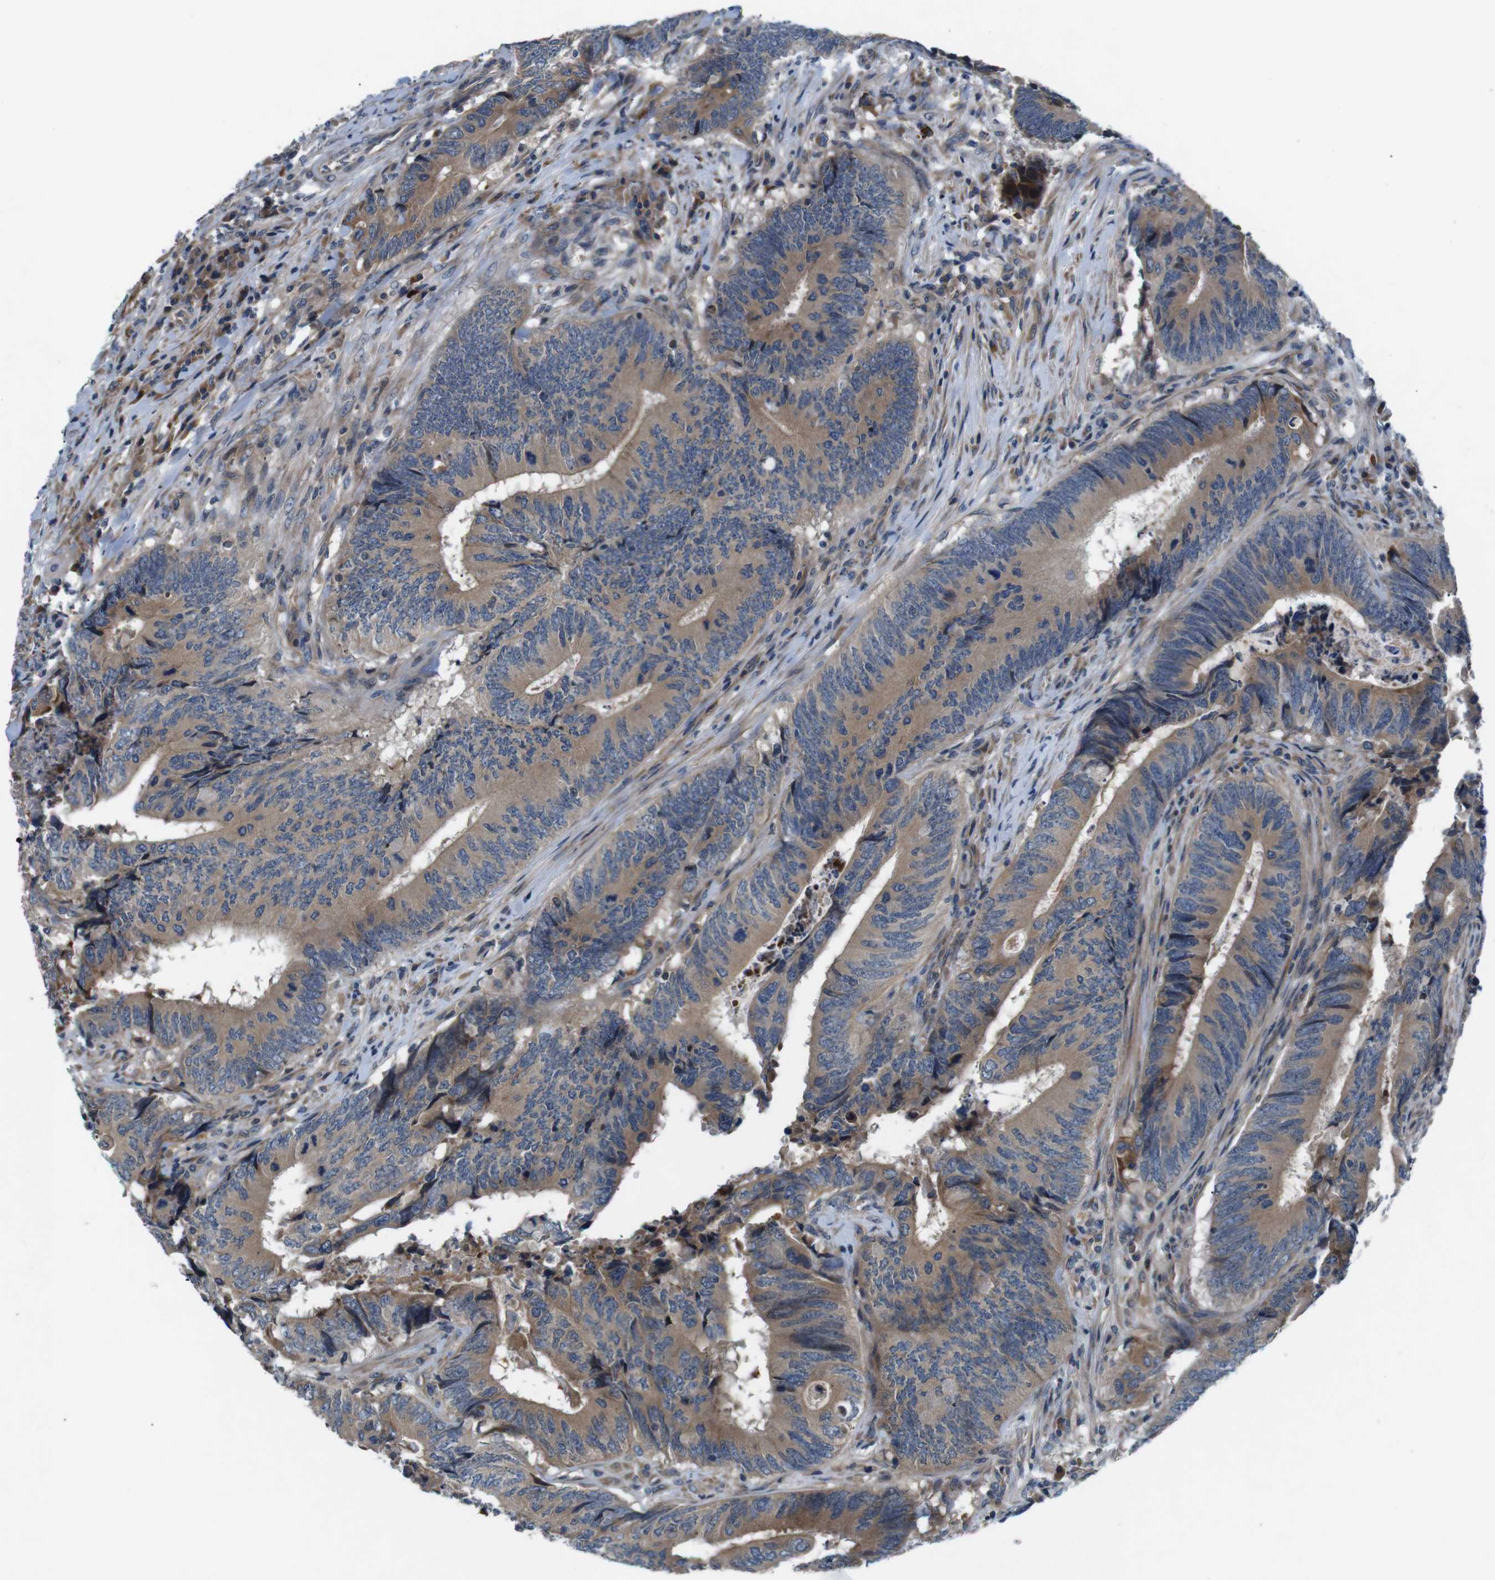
{"staining": {"intensity": "moderate", "quantity": ">75%", "location": "cytoplasmic/membranous"}, "tissue": "colorectal cancer", "cell_type": "Tumor cells", "image_type": "cancer", "snomed": [{"axis": "morphology", "description": "Normal tissue, NOS"}, {"axis": "morphology", "description": "Adenocarcinoma, NOS"}, {"axis": "topography", "description": "Colon"}], "caption": "This is an image of IHC staining of colorectal cancer (adenocarcinoma), which shows moderate staining in the cytoplasmic/membranous of tumor cells.", "gene": "JAK1", "patient": {"sex": "male", "age": 56}}